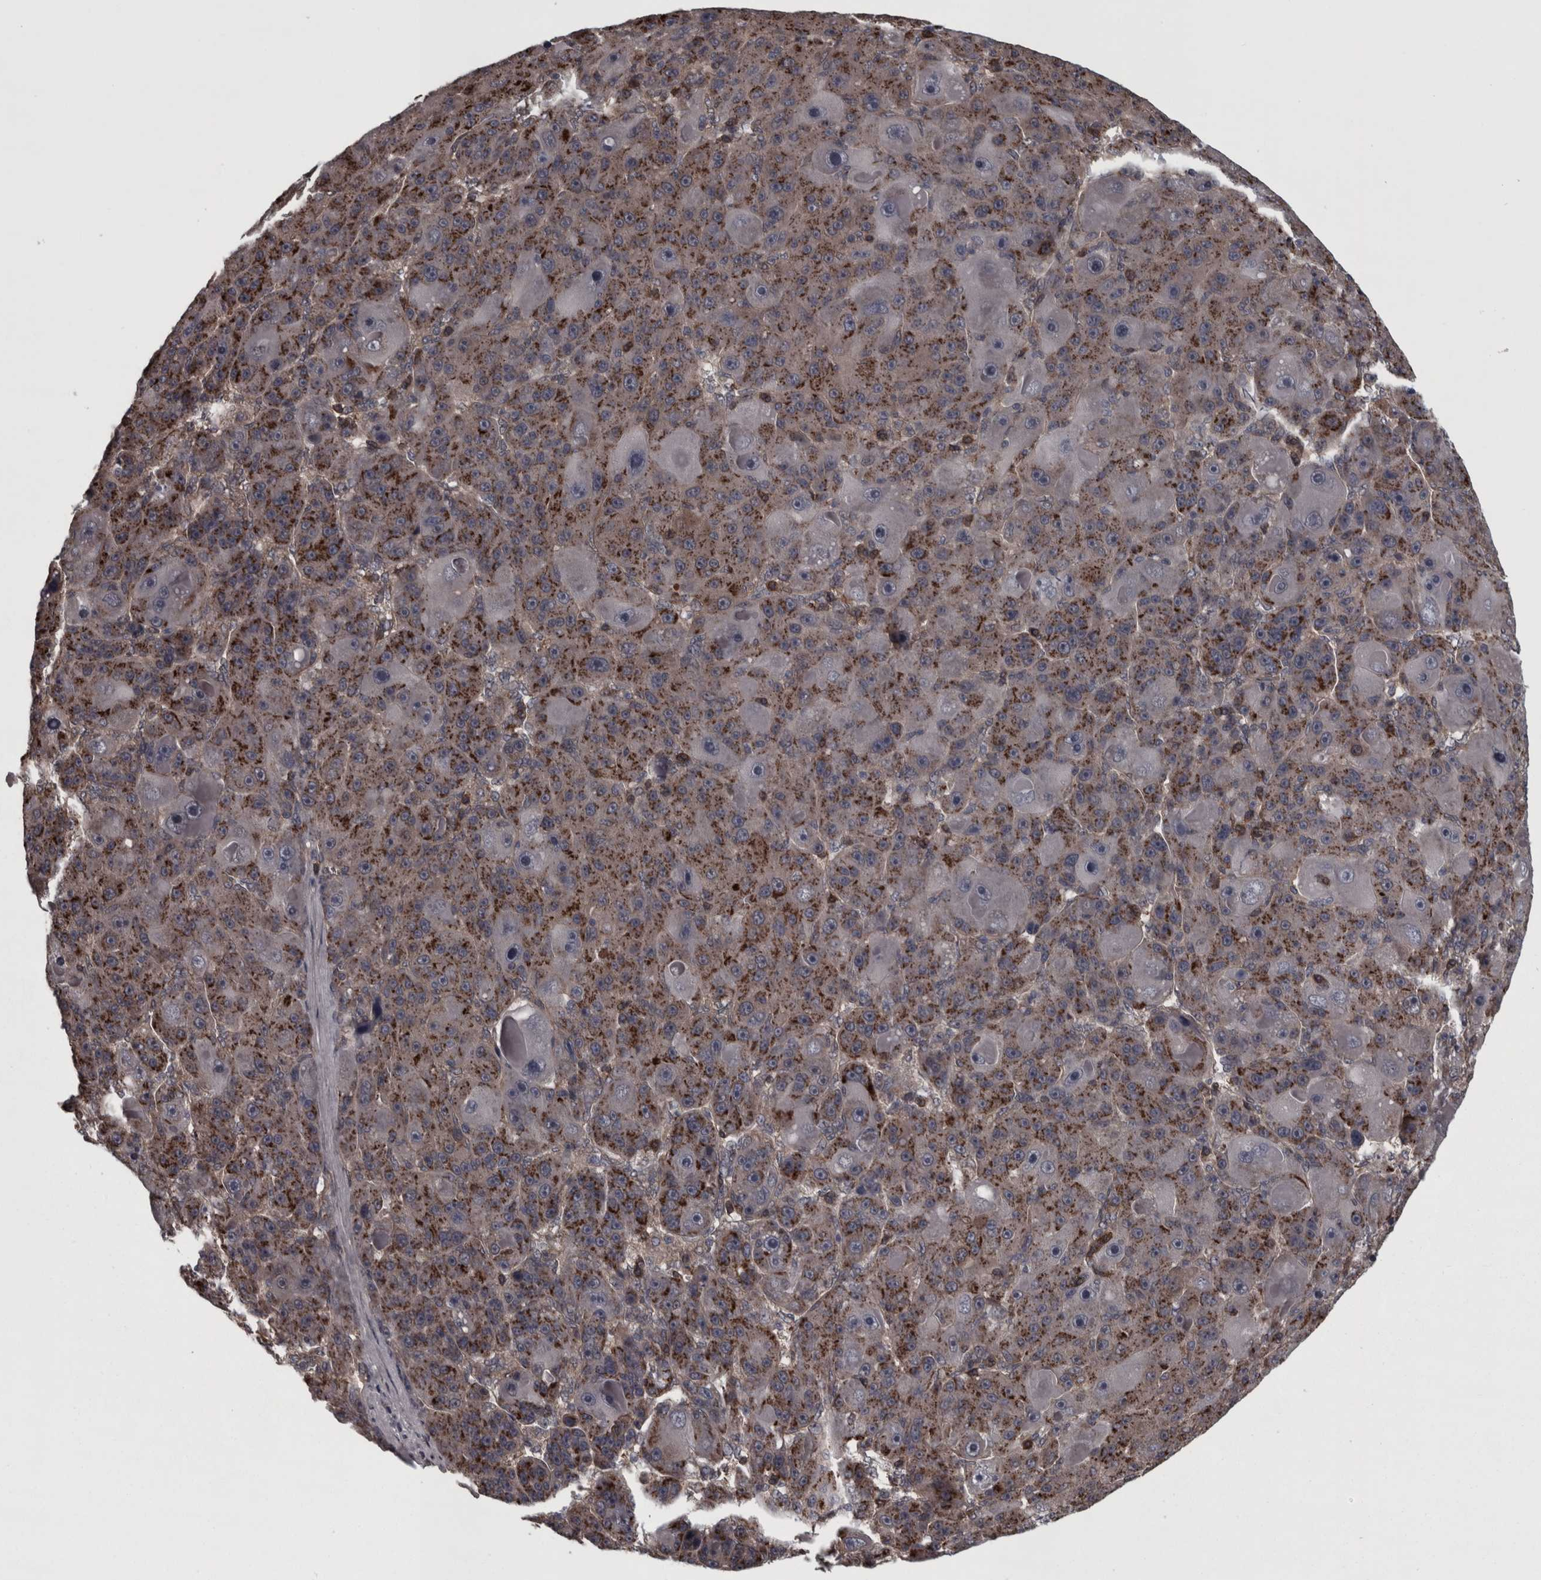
{"staining": {"intensity": "strong", "quantity": "25%-75%", "location": "cytoplasmic/membranous"}, "tissue": "liver cancer", "cell_type": "Tumor cells", "image_type": "cancer", "snomed": [{"axis": "morphology", "description": "Carcinoma, Hepatocellular, NOS"}, {"axis": "topography", "description": "Liver"}], "caption": "Strong cytoplasmic/membranous protein staining is appreciated in approximately 25%-75% of tumor cells in liver hepatocellular carcinoma.", "gene": "RSU1", "patient": {"sex": "male", "age": 76}}